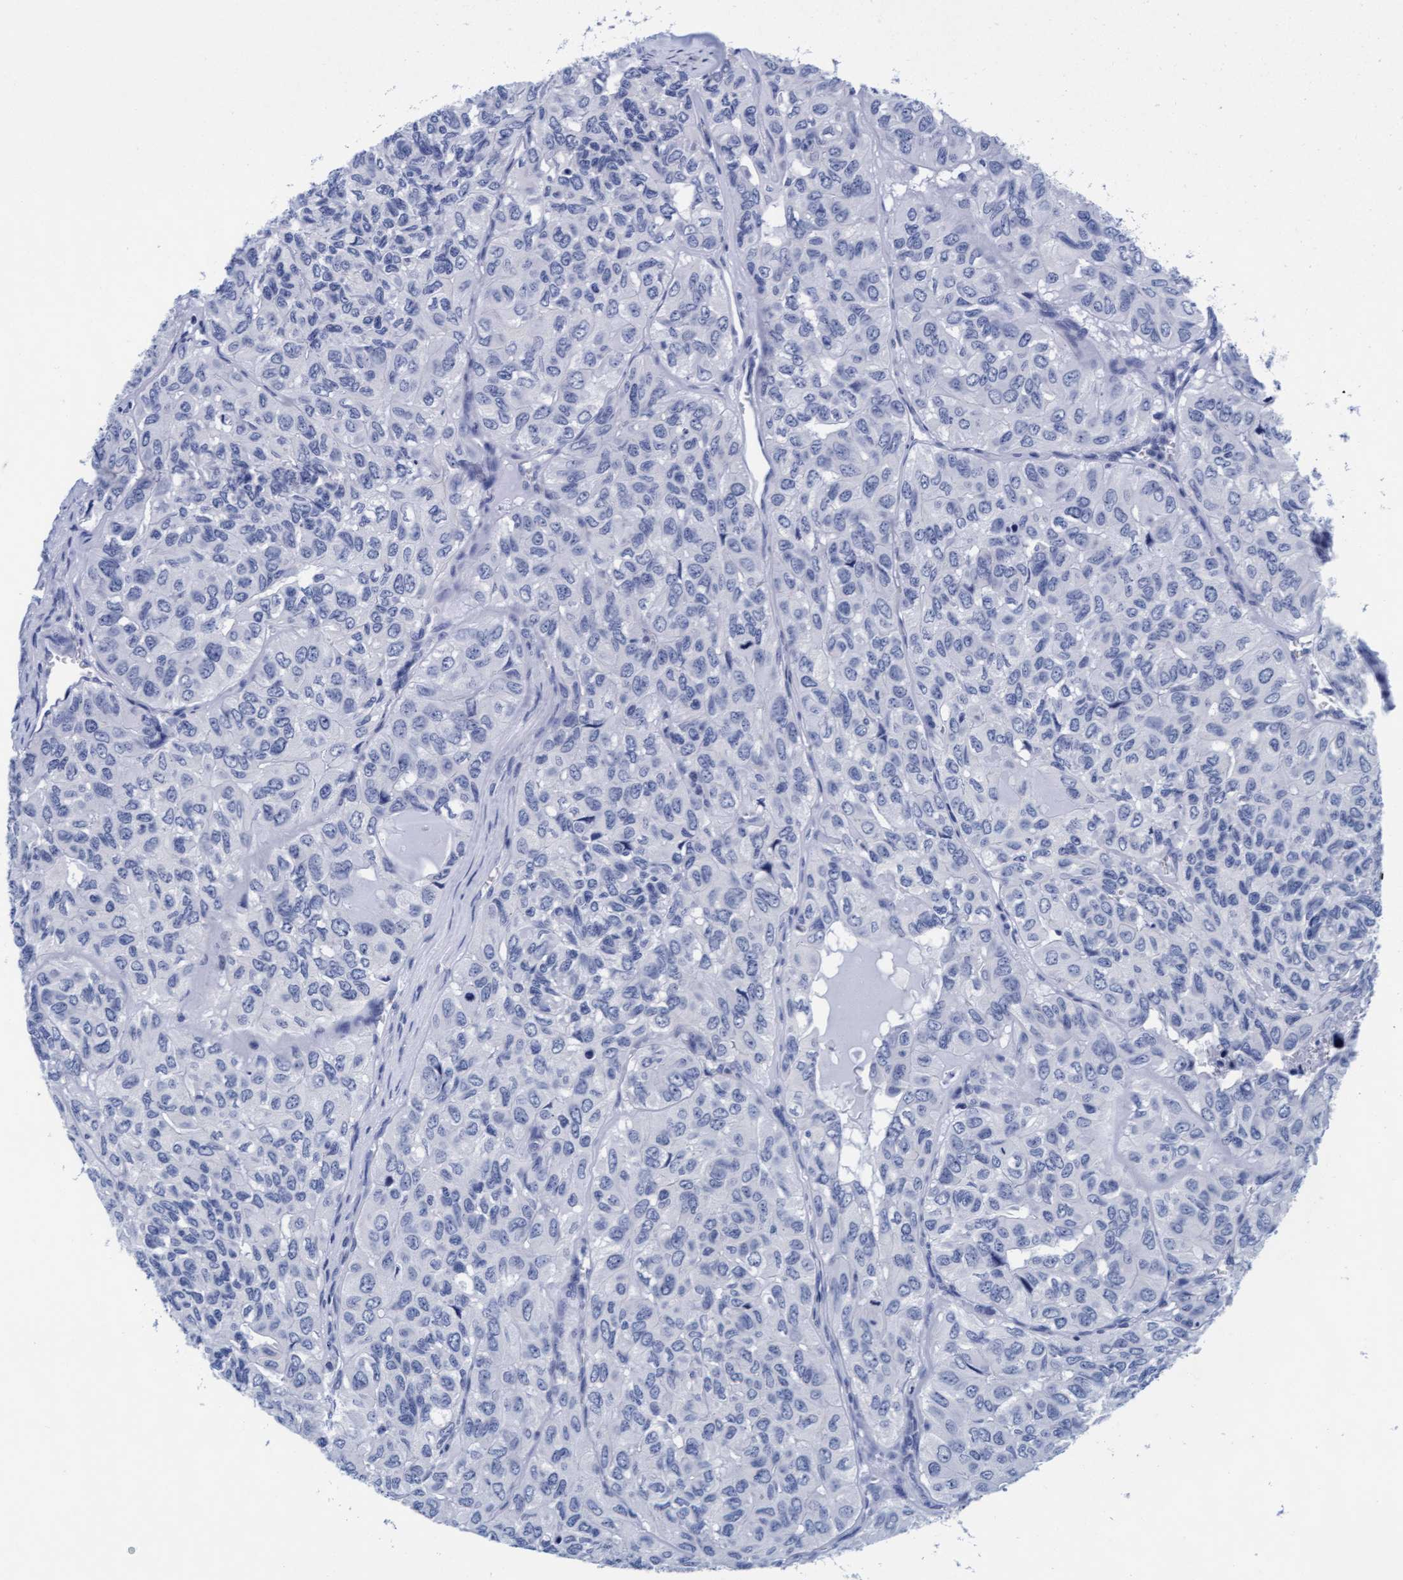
{"staining": {"intensity": "negative", "quantity": "none", "location": "none"}, "tissue": "head and neck cancer", "cell_type": "Tumor cells", "image_type": "cancer", "snomed": [{"axis": "morphology", "description": "Adenocarcinoma, NOS"}, {"axis": "topography", "description": "Salivary gland, NOS"}, {"axis": "topography", "description": "Head-Neck"}], "caption": "IHC micrograph of head and neck cancer (adenocarcinoma) stained for a protein (brown), which shows no staining in tumor cells.", "gene": "ARSG", "patient": {"sex": "female", "age": 76}}